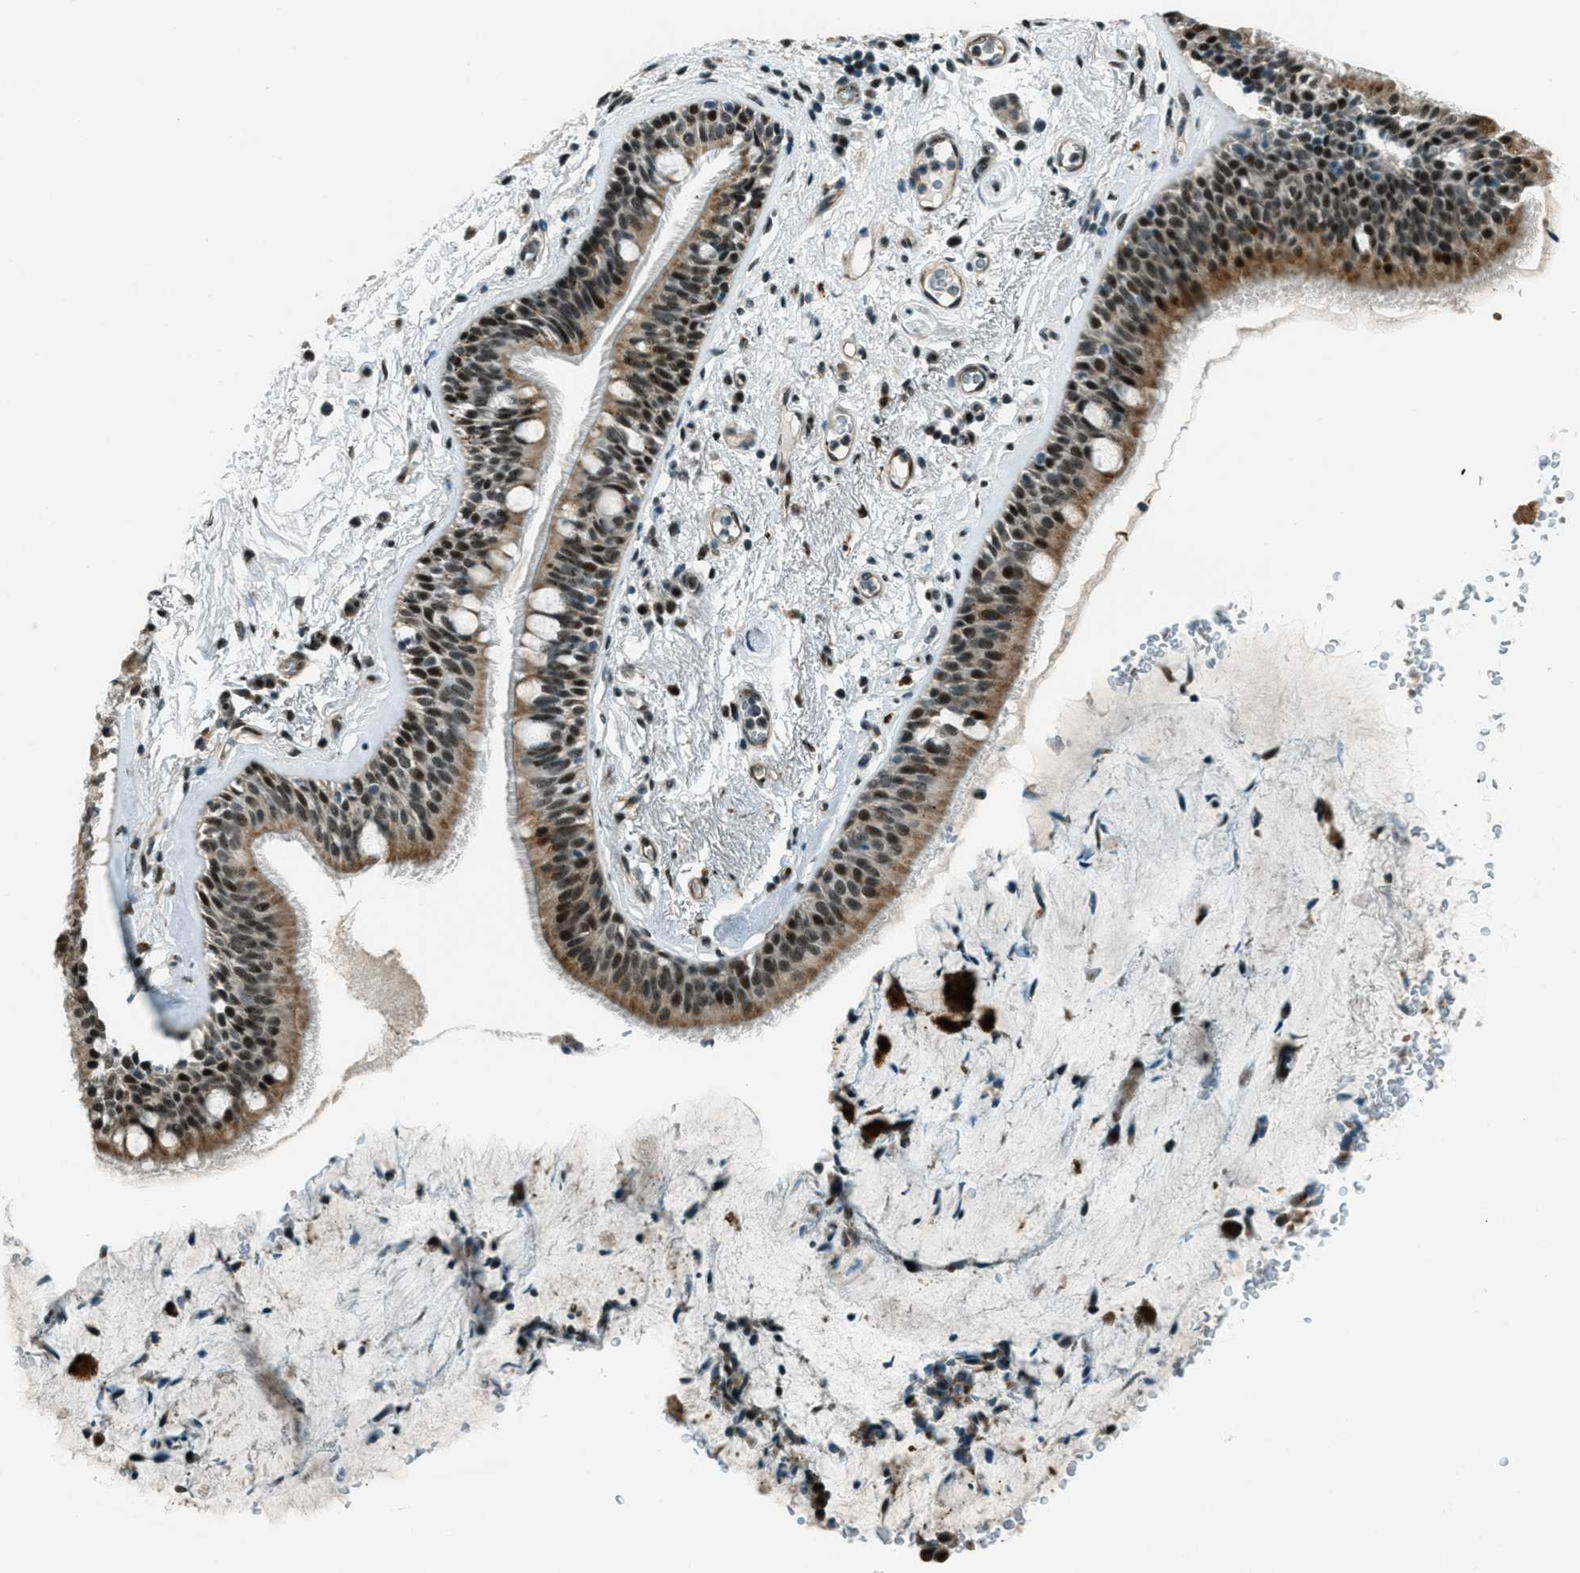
{"staining": {"intensity": "strong", "quantity": ">75%", "location": "cytoplasmic/membranous,nuclear"}, "tissue": "bronchus", "cell_type": "Respiratory epithelial cells", "image_type": "normal", "snomed": [{"axis": "morphology", "description": "Normal tissue, NOS"}, {"axis": "topography", "description": "Cartilage tissue"}], "caption": "IHC staining of unremarkable bronchus, which displays high levels of strong cytoplasmic/membranous,nuclear staining in approximately >75% of respiratory epithelial cells indicating strong cytoplasmic/membranous,nuclear protein staining. The staining was performed using DAB (3,3'-diaminobenzidine) (brown) for protein detection and nuclei were counterstained in hematoxylin (blue).", "gene": "TARDBP", "patient": {"sex": "female", "age": 63}}